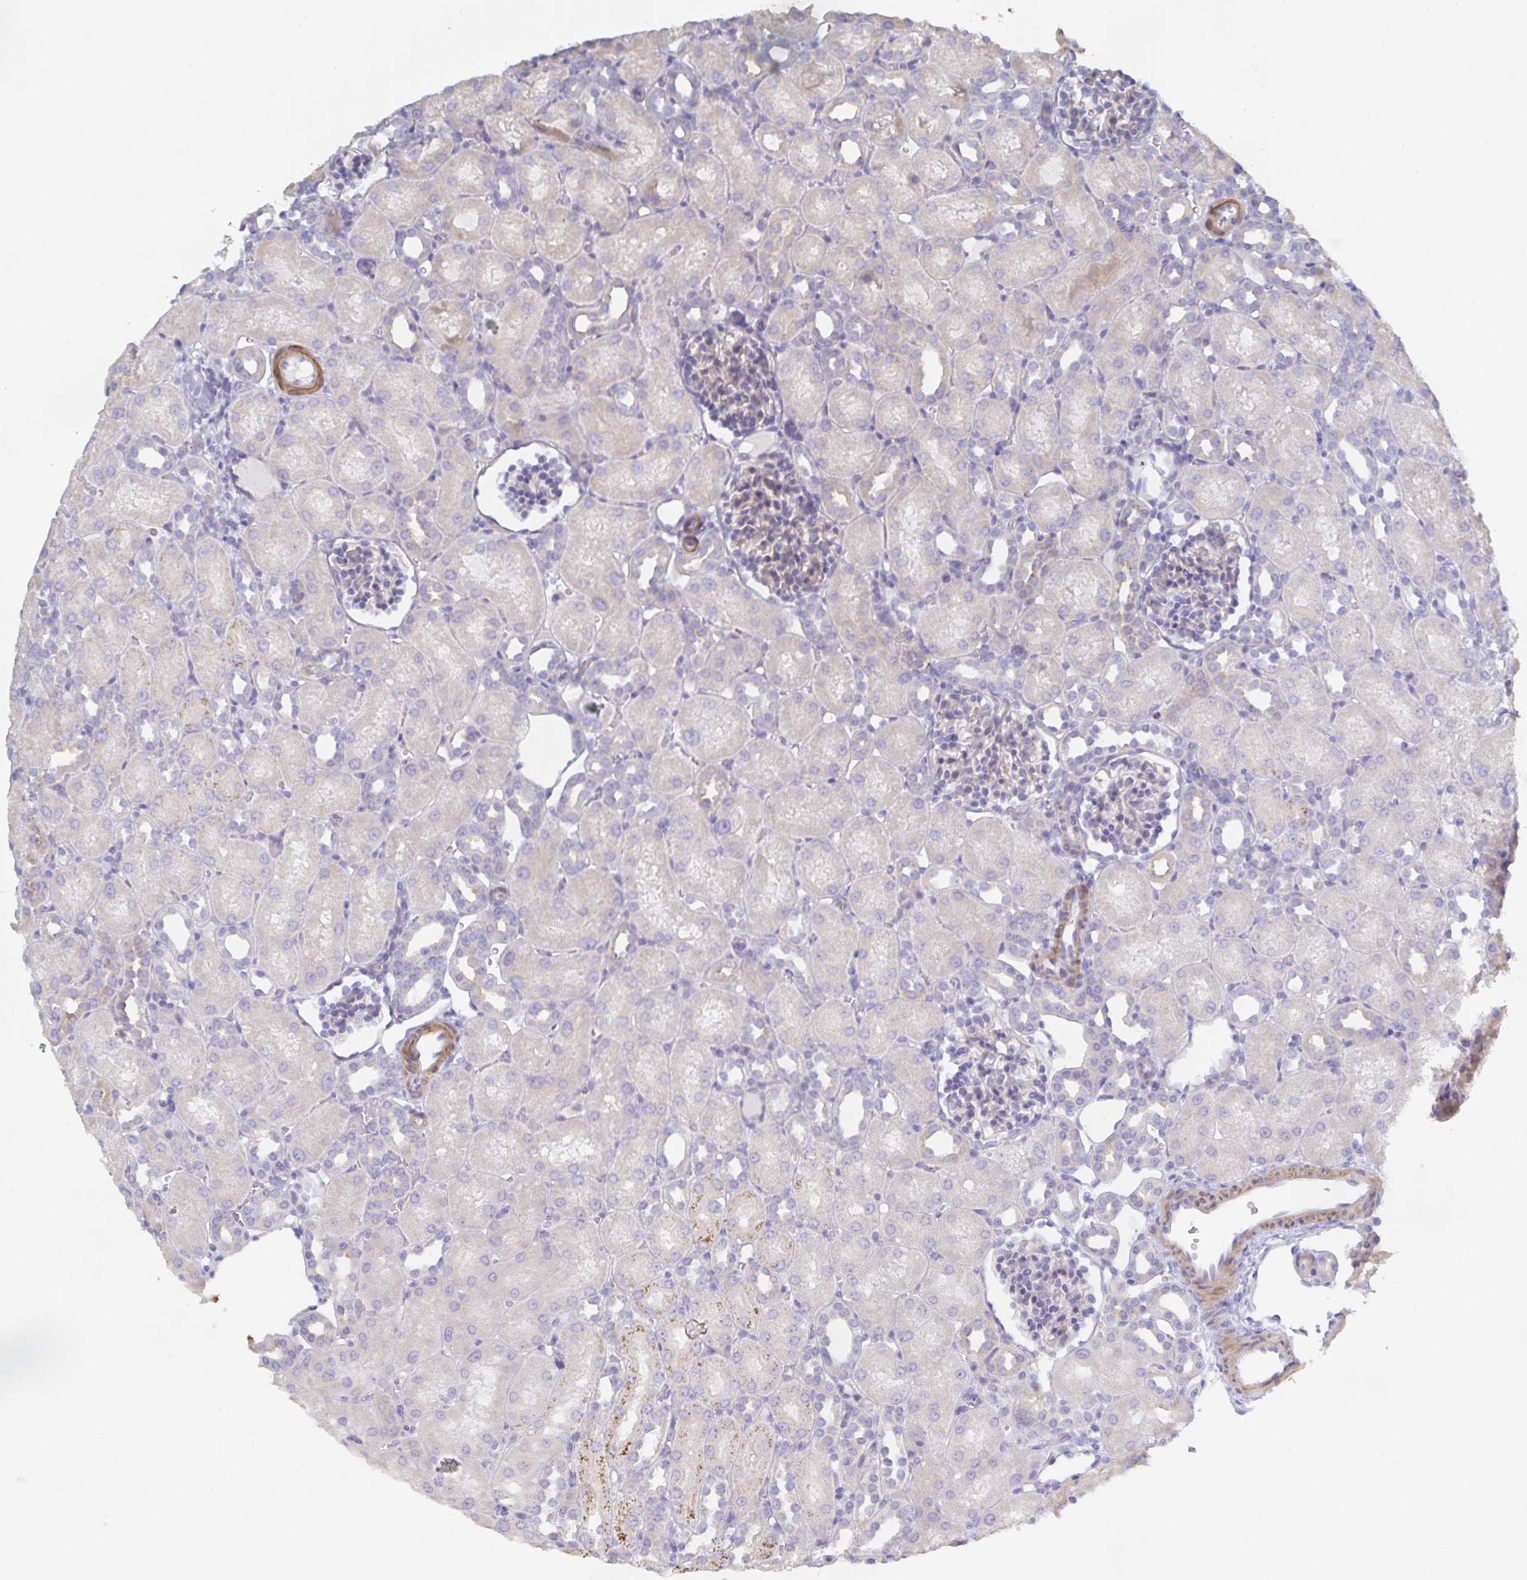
{"staining": {"intensity": "weak", "quantity": "25%-75%", "location": "cytoplasmic/membranous"}, "tissue": "kidney", "cell_type": "Cells in glomeruli", "image_type": "normal", "snomed": [{"axis": "morphology", "description": "Normal tissue, NOS"}, {"axis": "topography", "description": "Kidney"}], "caption": "Immunohistochemical staining of normal kidney displays low levels of weak cytoplasmic/membranous expression in about 25%-75% of cells in glomeruli.", "gene": "METTL22", "patient": {"sex": "male", "age": 1}}